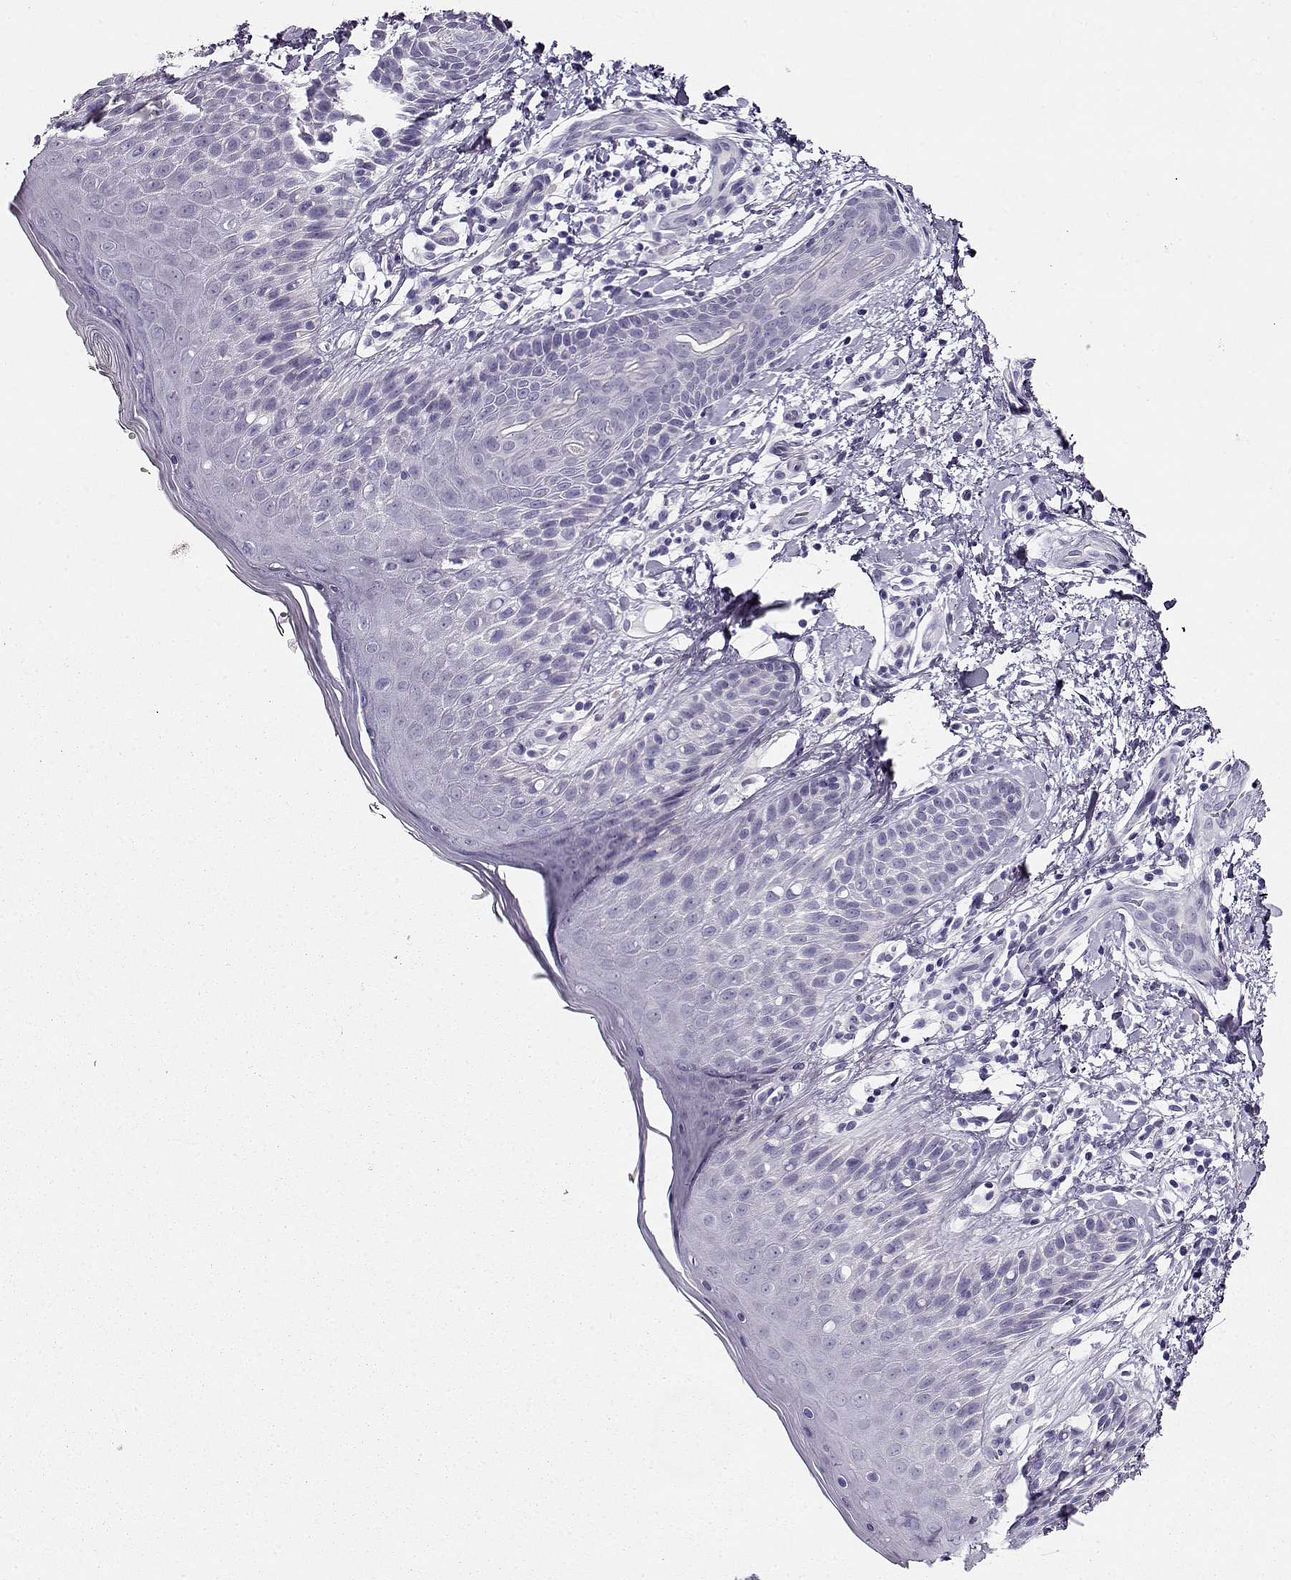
{"staining": {"intensity": "negative", "quantity": "none", "location": "none"}, "tissue": "skin", "cell_type": "Epidermal cells", "image_type": "normal", "snomed": [{"axis": "morphology", "description": "Normal tissue, NOS"}, {"axis": "topography", "description": "Anal"}], "caption": "The micrograph displays no staining of epidermal cells in unremarkable skin.", "gene": "ACTN2", "patient": {"sex": "male", "age": 36}}